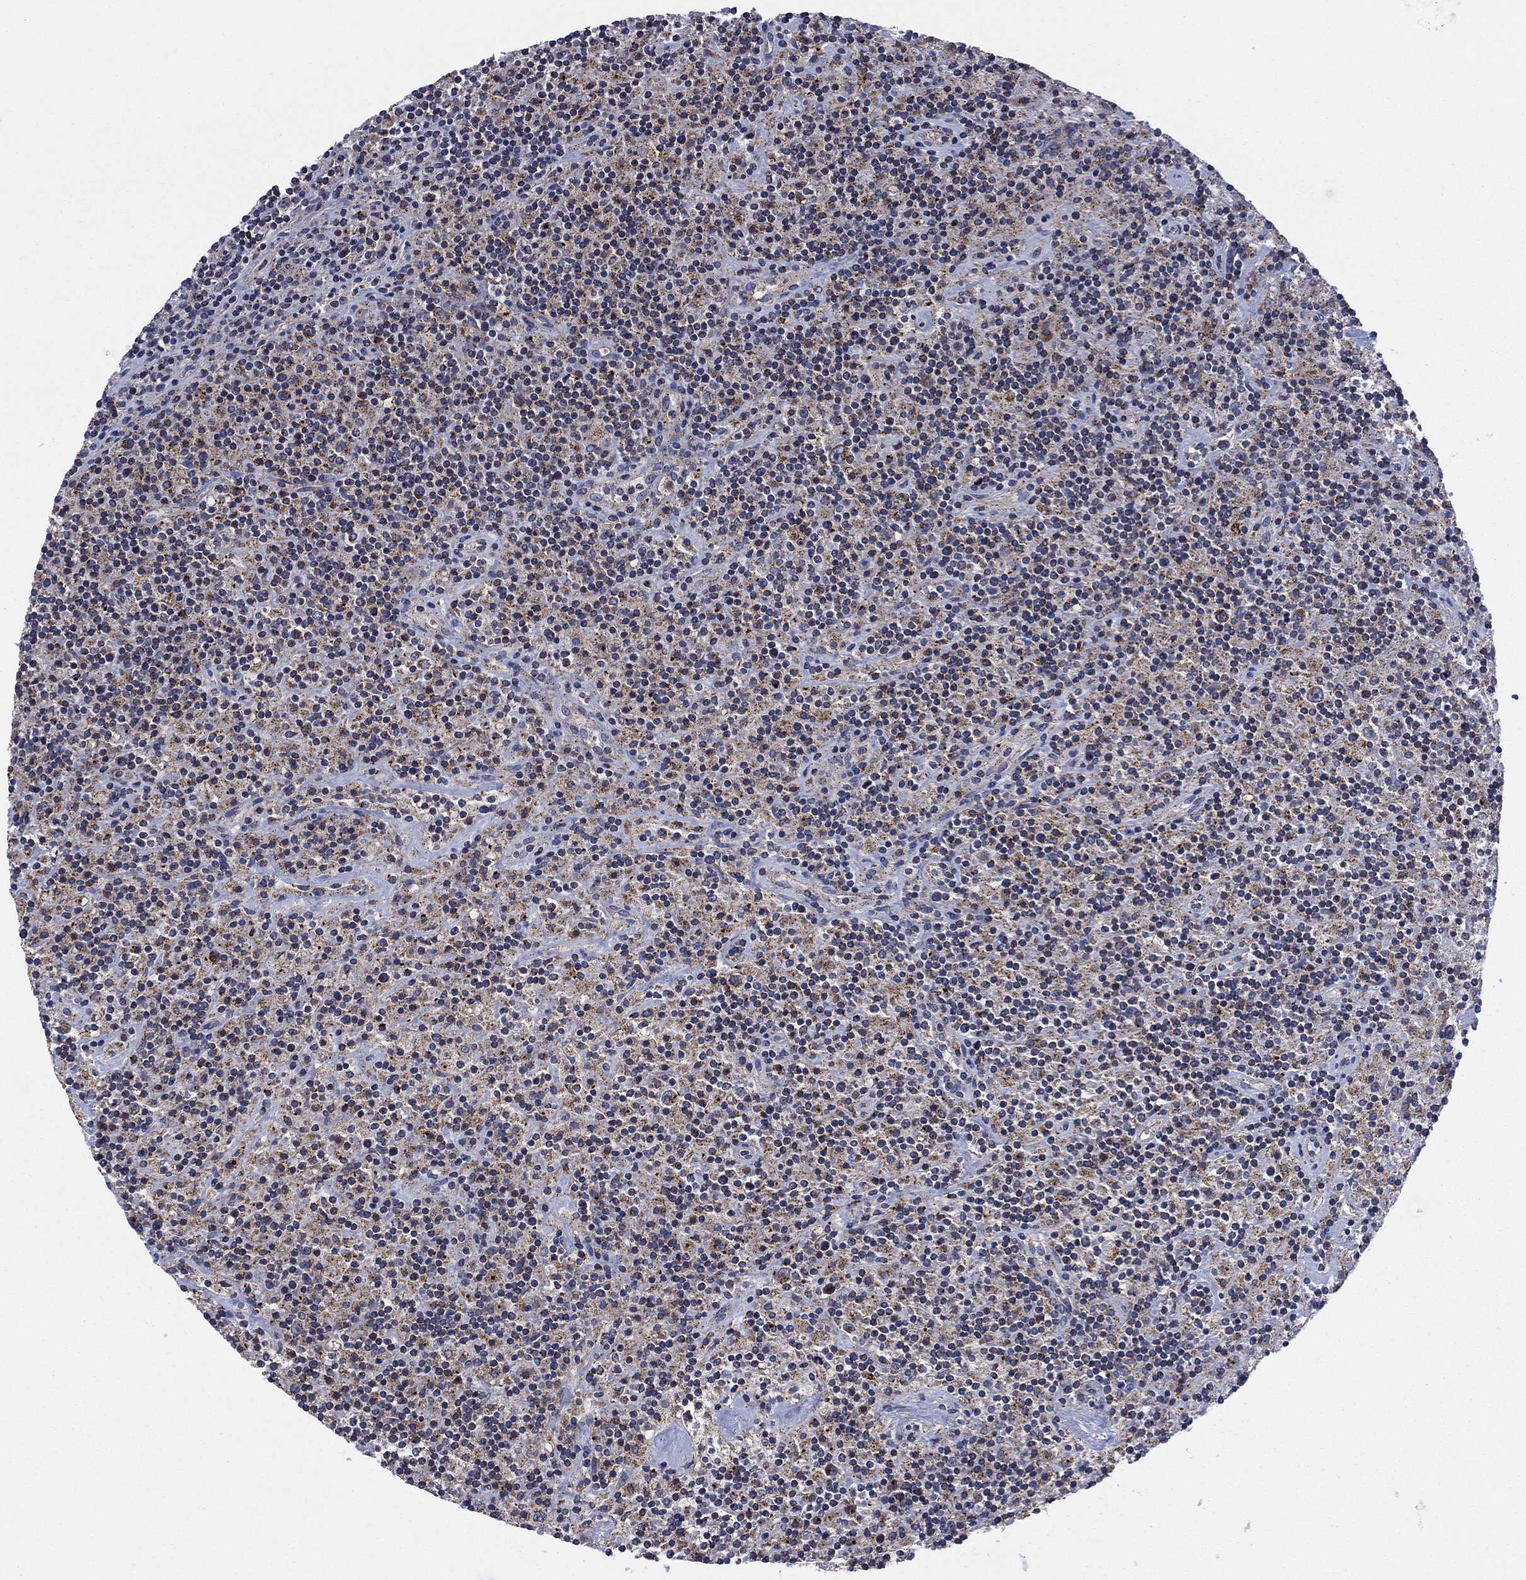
{"staining": {"intensity": "moderate", "quantity": ">75%", "location": "cytoplasmic/membranous"}, "tissue": "lymphoma", "cell_type": "Tumor cells", "image_type": "cancer", "snomed": [{"axis": "morphology", "description": "Hodgkin's disease, NOS"}, {"axis": "topography", "description": "Lymph node"}], "caption": "This is a histology image of immunohistochemistry (IHC) staining of Hodgkin's disease, which shows moderate expression in the cytoplasmic/membranous of tumor cells.", "gene": "NACAD", "patient": {"sex": "male", "age": 70}}